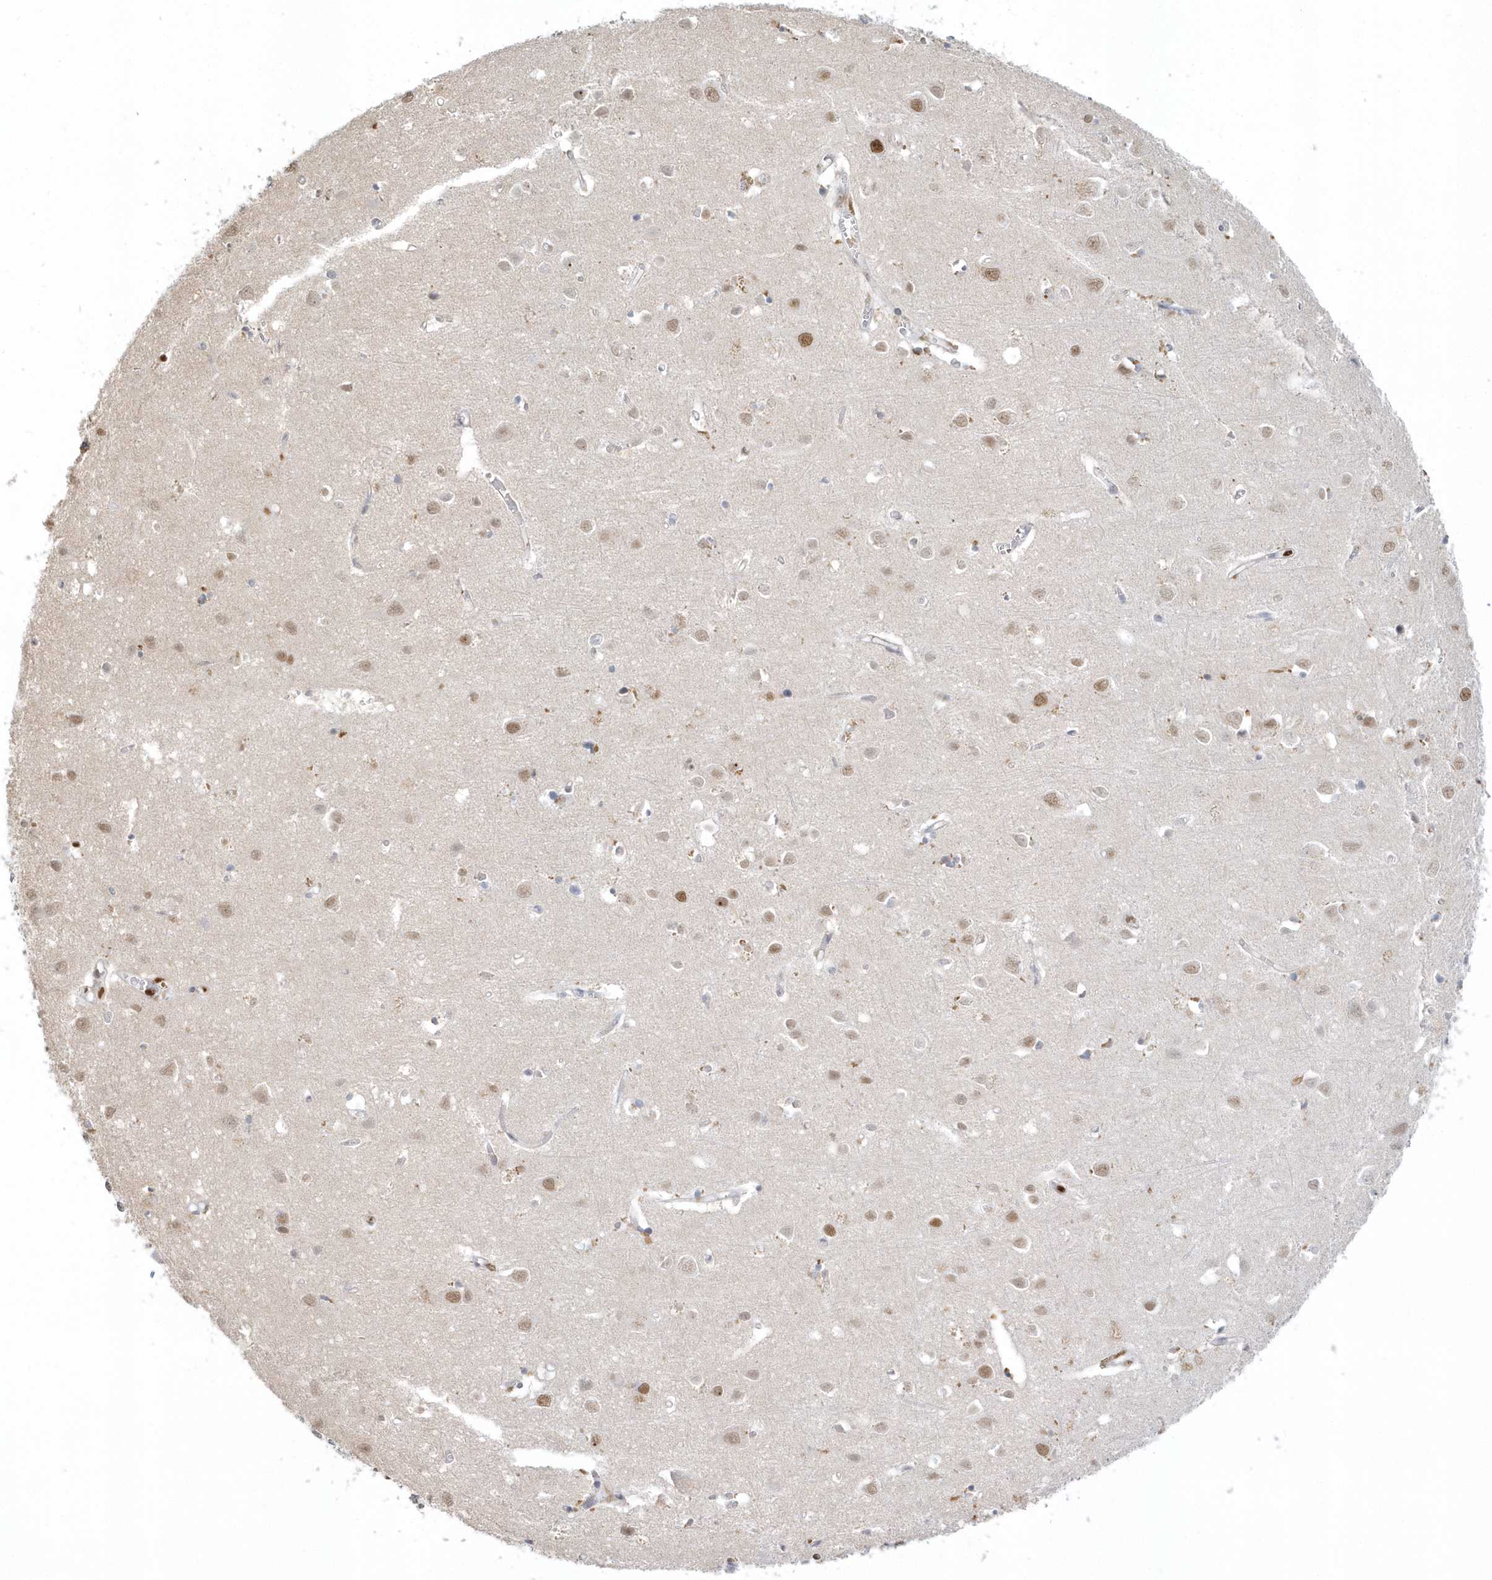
{"staining": {"intensity": "weak", "quantity": "<25%", "location": "nuclear"}, "tissue": "cerebral cortex", "cell_type": "Endothelial cells", "image_type": "normal", "snomed": [{"axis": "morphology", "description": "Normal tissue, NOS"}, {"axis": "topography", "description": "Cerebral cortex"}], "caption": "This histopathology image is of unremarkable cerebral cortex stained with immunohistochemistry to label a protein in brown with the nuclei are counter-stained blue. There is no expression in endothelial cells.", "gene": "SUMO2", "patient": {"sex": "female", "age": 64}}